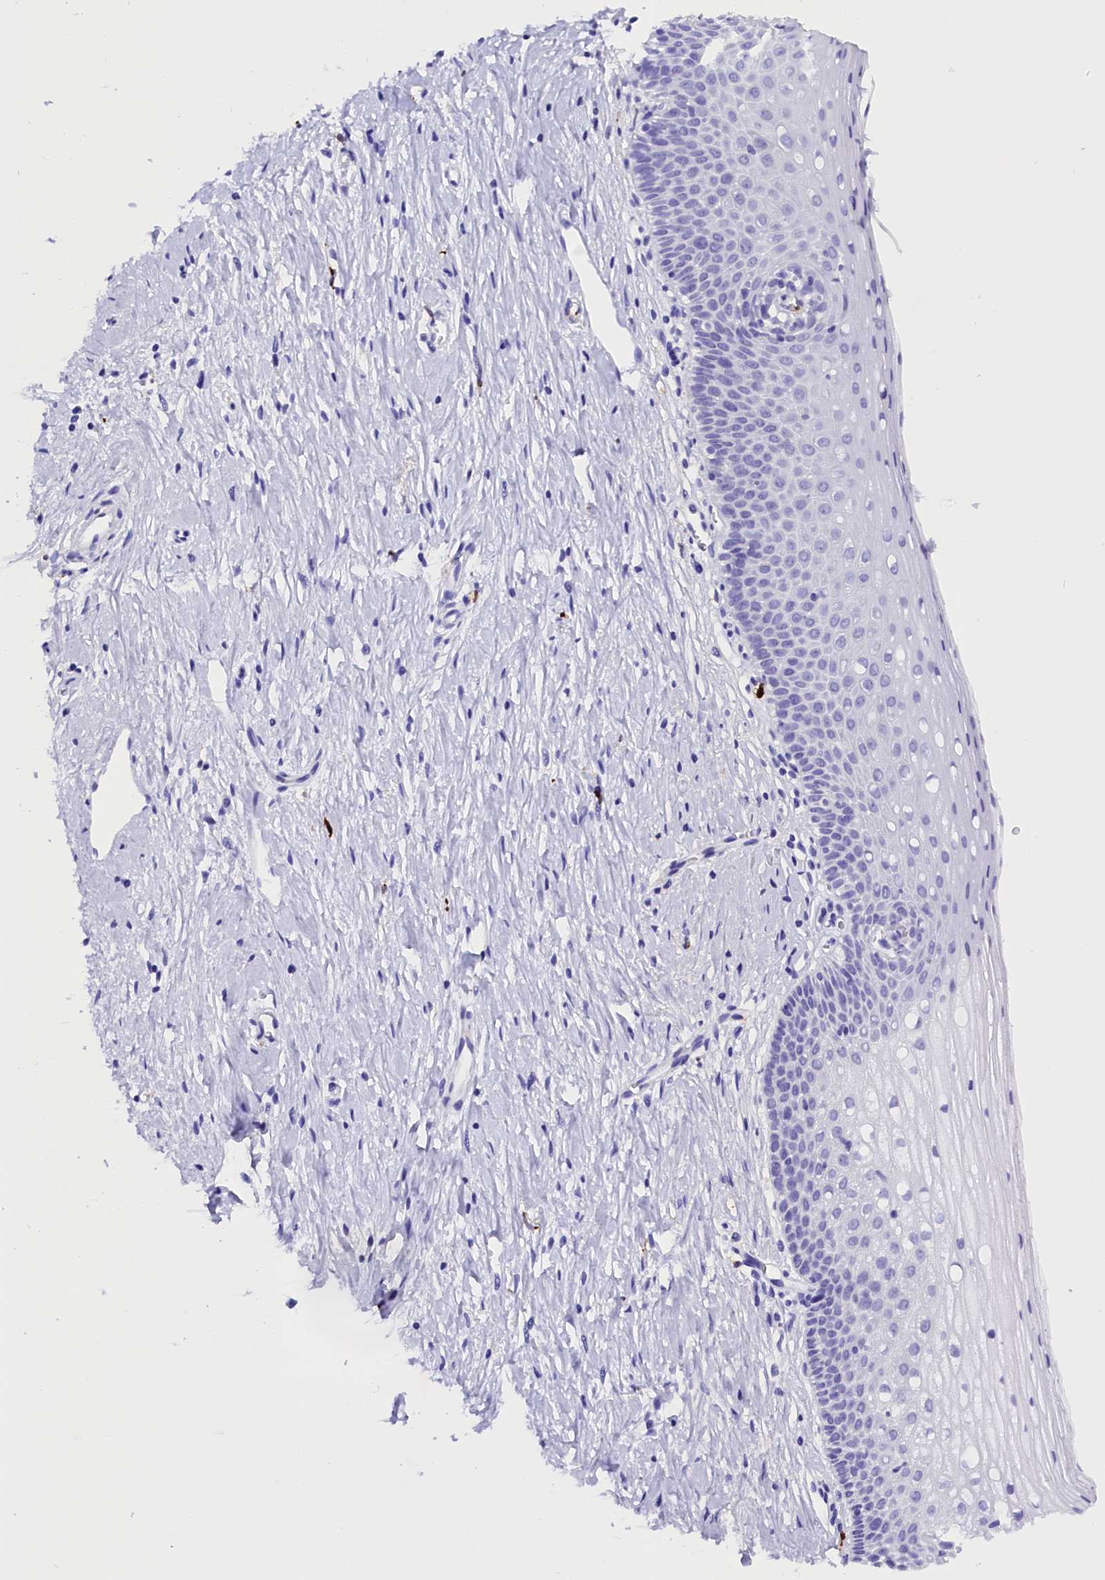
{"staining": {"intensity": "negative", "quantity": "none", "location": "none"}, "tissue": "cervix", "cell_type": "Glandular cells", "image_type": "normal", "snomed": [{"axis": "morphology", "description": "Normal tissue, NOS"}, {"axis": "topography", "description": "Cervix"}], "caption": "High power microscopy histopathology image of an IHC micrograph of benign cervix, revealing no significant positivity in glandular cells. (Immunohistochemistry, brightfield microscopy, high magnification).", "gene": "CLC", "patient": {"sex": "female", "age": 36}}